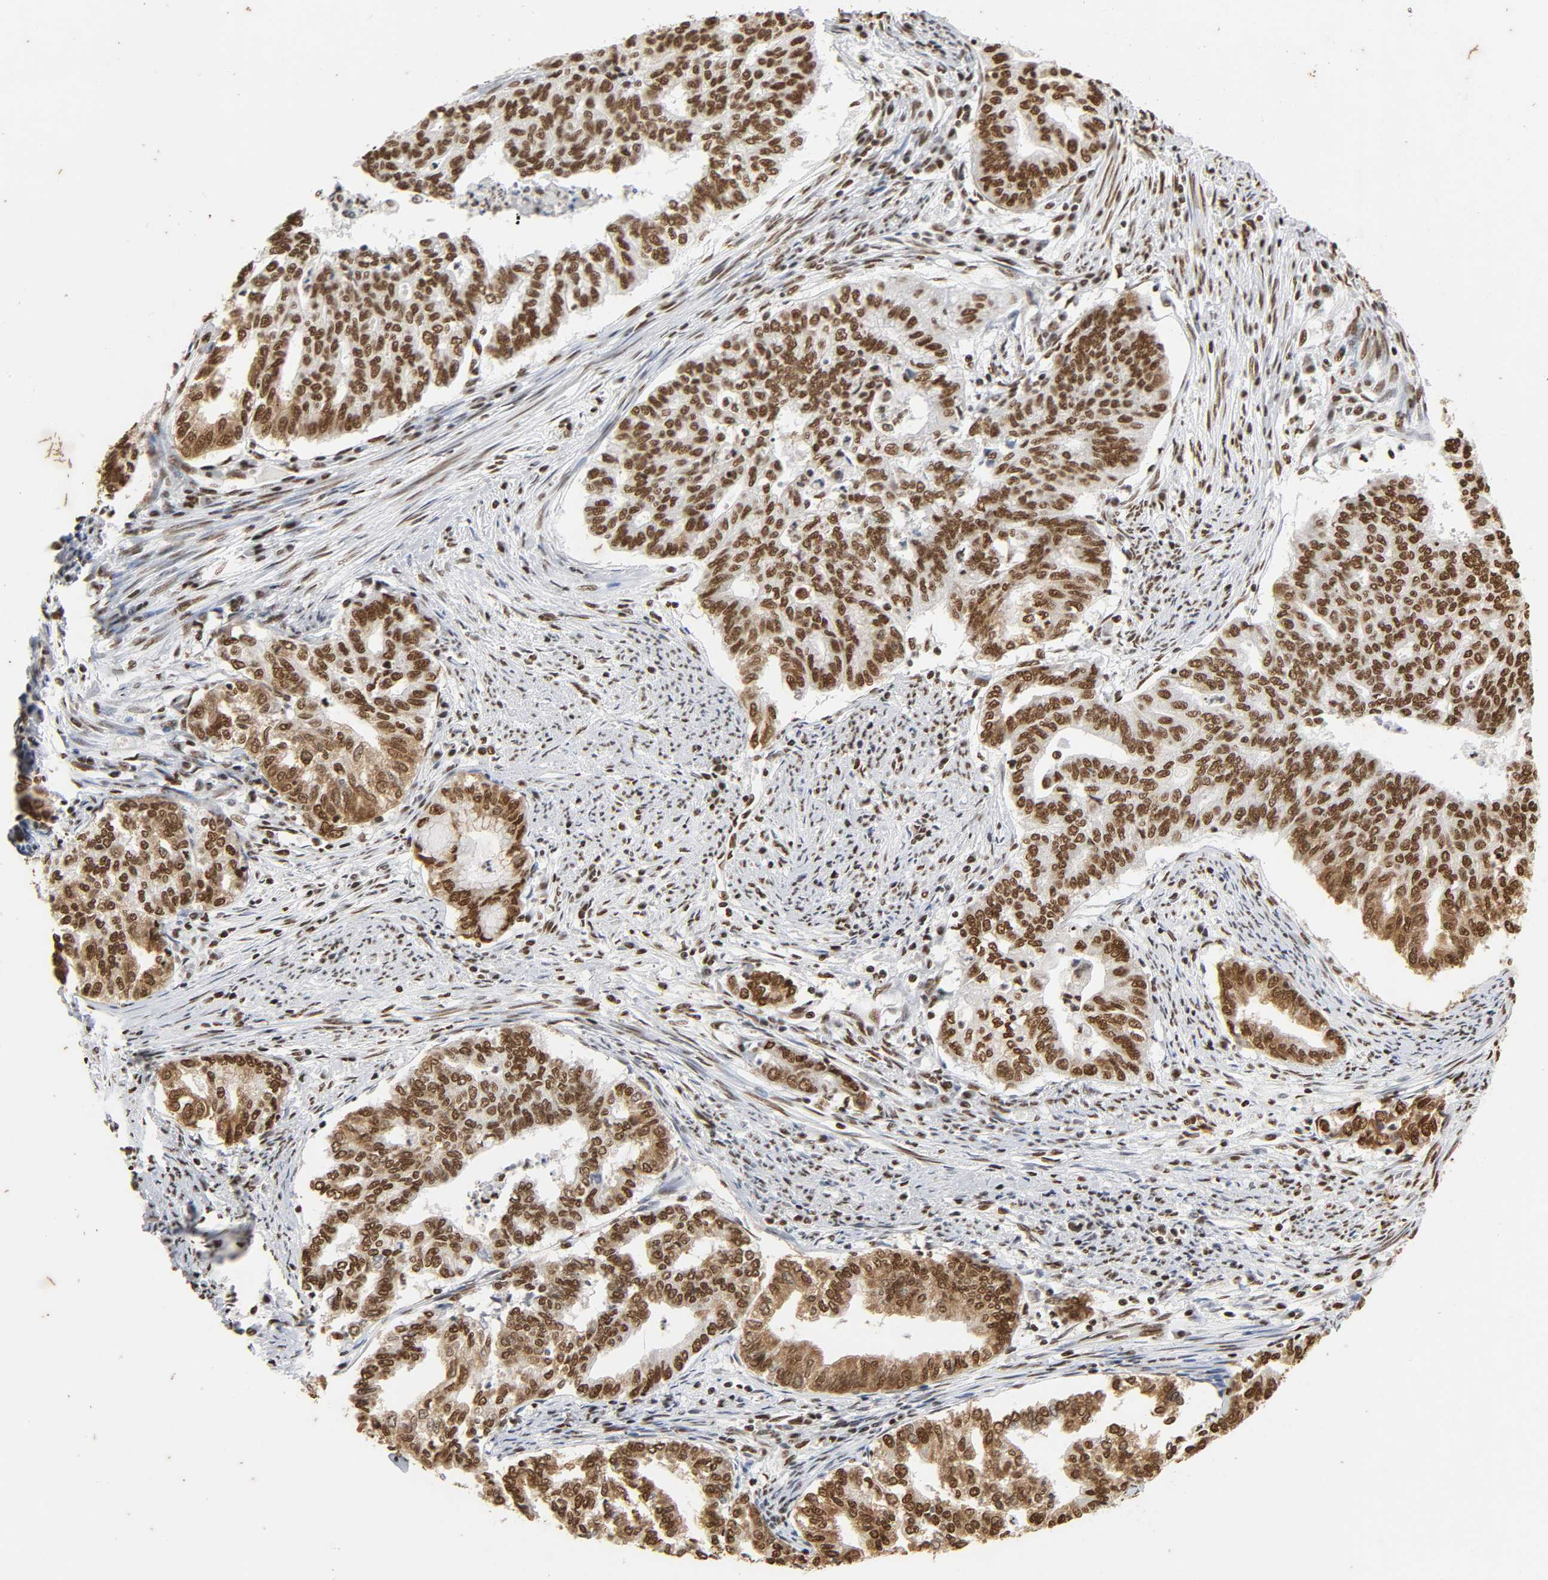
{"staining": {"intensity": "strong", "quantity": ">75%", "location": "nuclear"}, "tissue": "endometrial cancer", "cell_type": "Tumor cells", "image_type": "cancer", "snomed": [{"axis": "morphology", "description": "Adenocarcinoma, NOS"}, {"axis": "topography", "description": "Endometrium"}], "caption": "Protein staining displays strong nuclear positivity in about >75% of tumor cells in endometrial cancer.", "gene": "HNRNPC", "patient": {"sex": "female", "age": 79}}